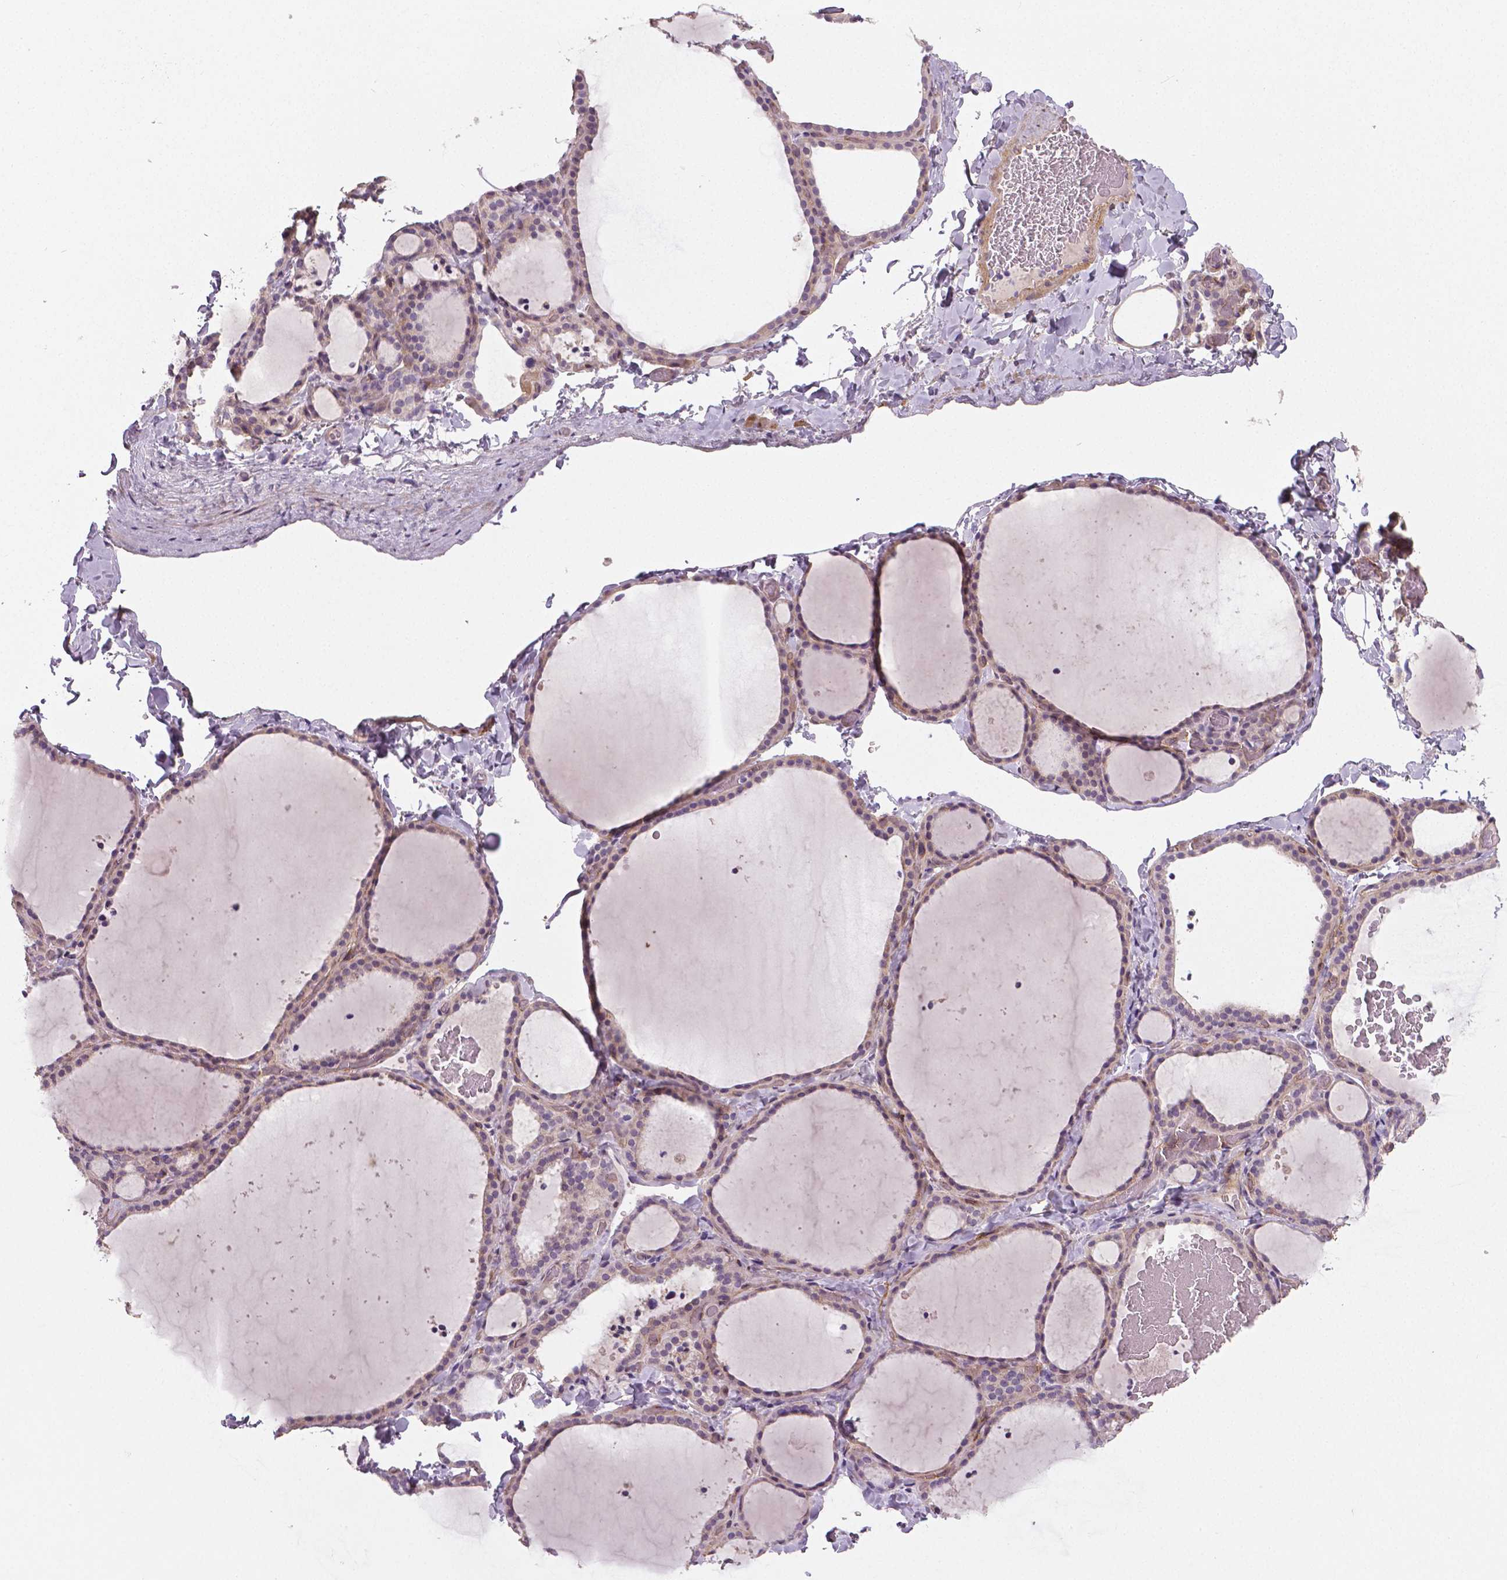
{"staining": {"intensity": "weak", "quantity": ">75%", "location": "cytoplasmic/membranous"}, "tissue": "thyroid gland", "cell_type": "Glandular cells", "image_type": "normal", "snomed": [{"axis": "morphology", "description": "Normal tissue, NOS"}, {"axis": "topography", "description": "Thyroid gland"}], "caption": "Protein analysis of normal thyroid gland exhibits weak cytoplasmic/membranous staining in about >75% of glandular cells.", "gene": "FLT1", "patient": {"sex": "female", "age": 22}}